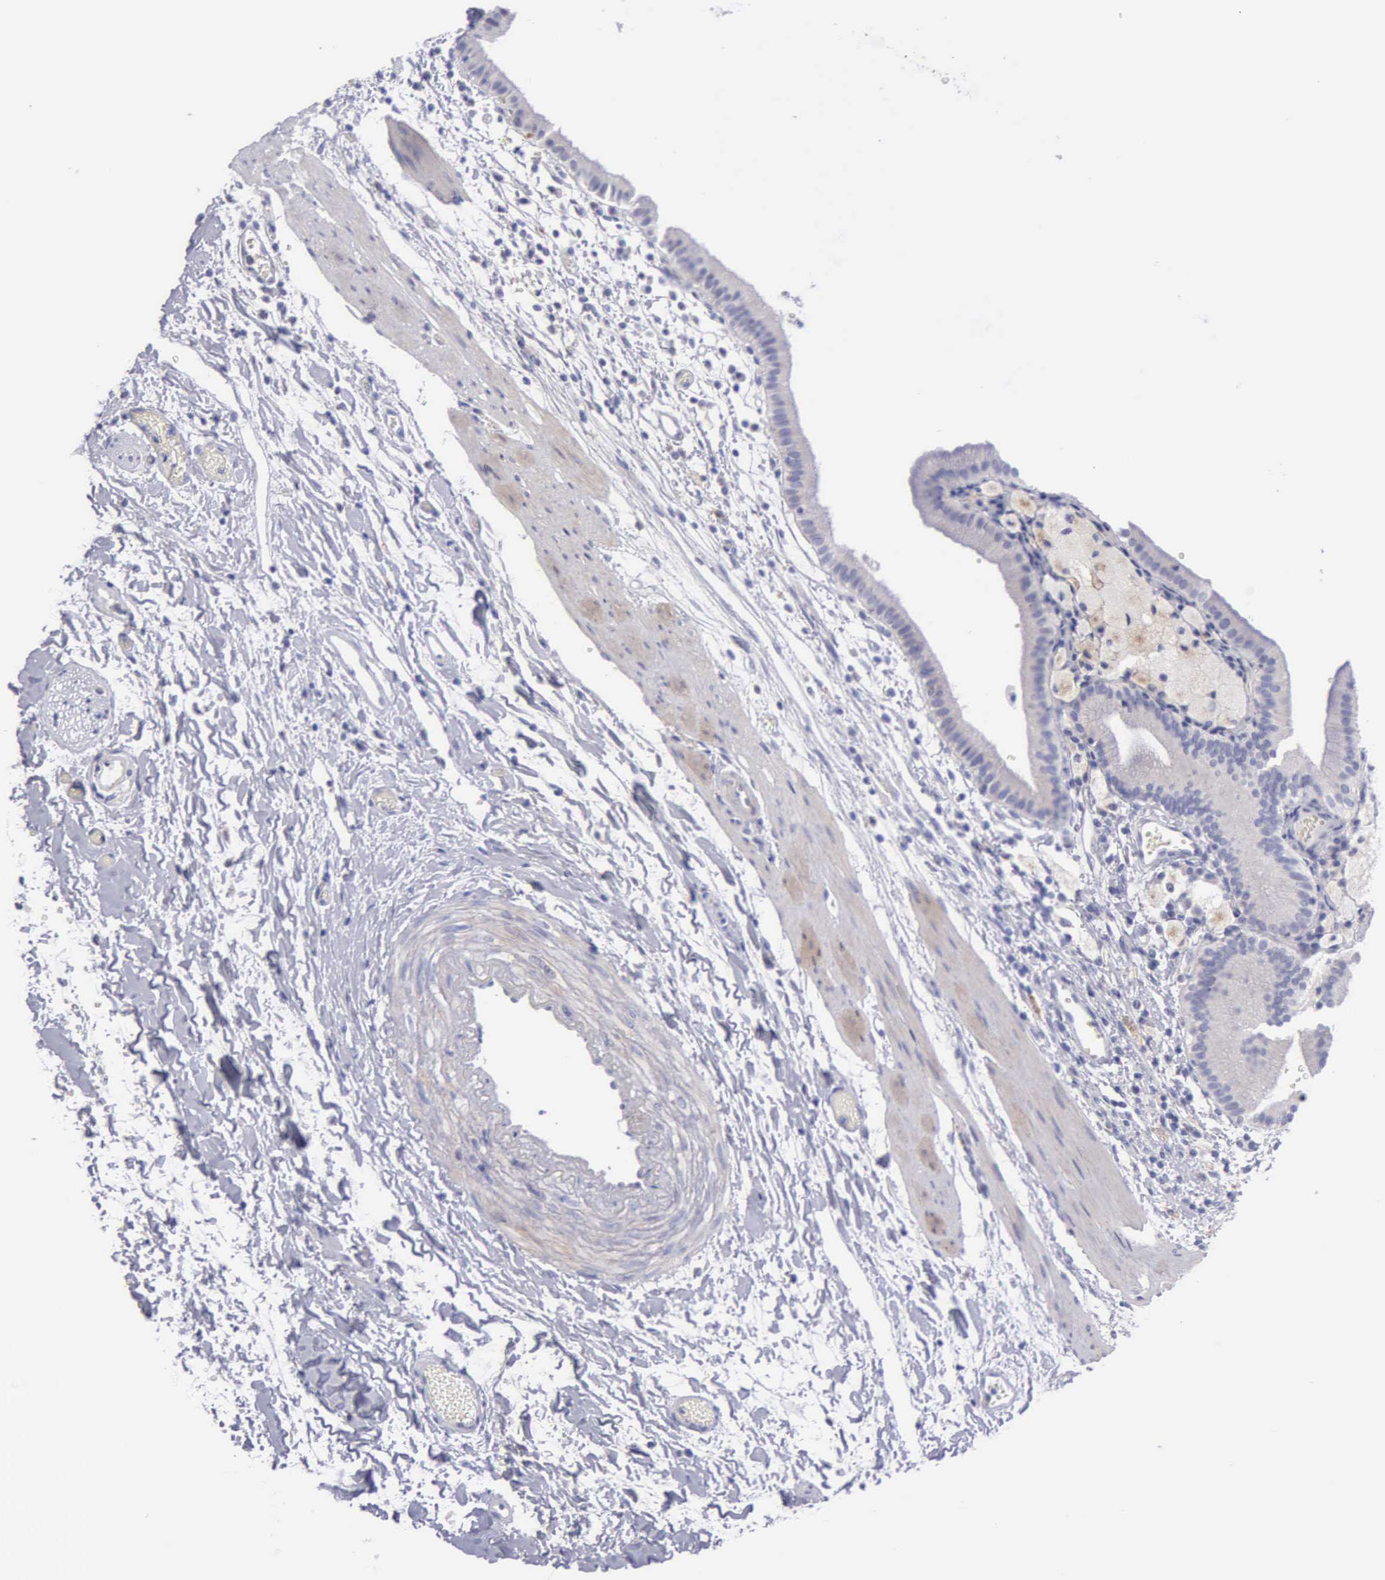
{"staining": {"intensity": "negative", "quantity": "none", "location": "none"}, "tissue": "gallbladder", "cell_type": "Glandular cells", "image_type": "normal", "snomed": [{"axis": "morphology", "description": "Normal tissue, NOS"}, {"axis": "topography", "description": "Gallbladder"}], "caption": "Immunohistochemistry (IHC) of unremarkable human gallbladder exhibits no expression in glandular cells. (Stains: DAB immunohistochemistry (IHC) with hematoxylin counter stain, Microscopy: brightfield microscopy at high magnification).", "gene": "TYRP1", "patient": {"sex": "female", "age": 48}}